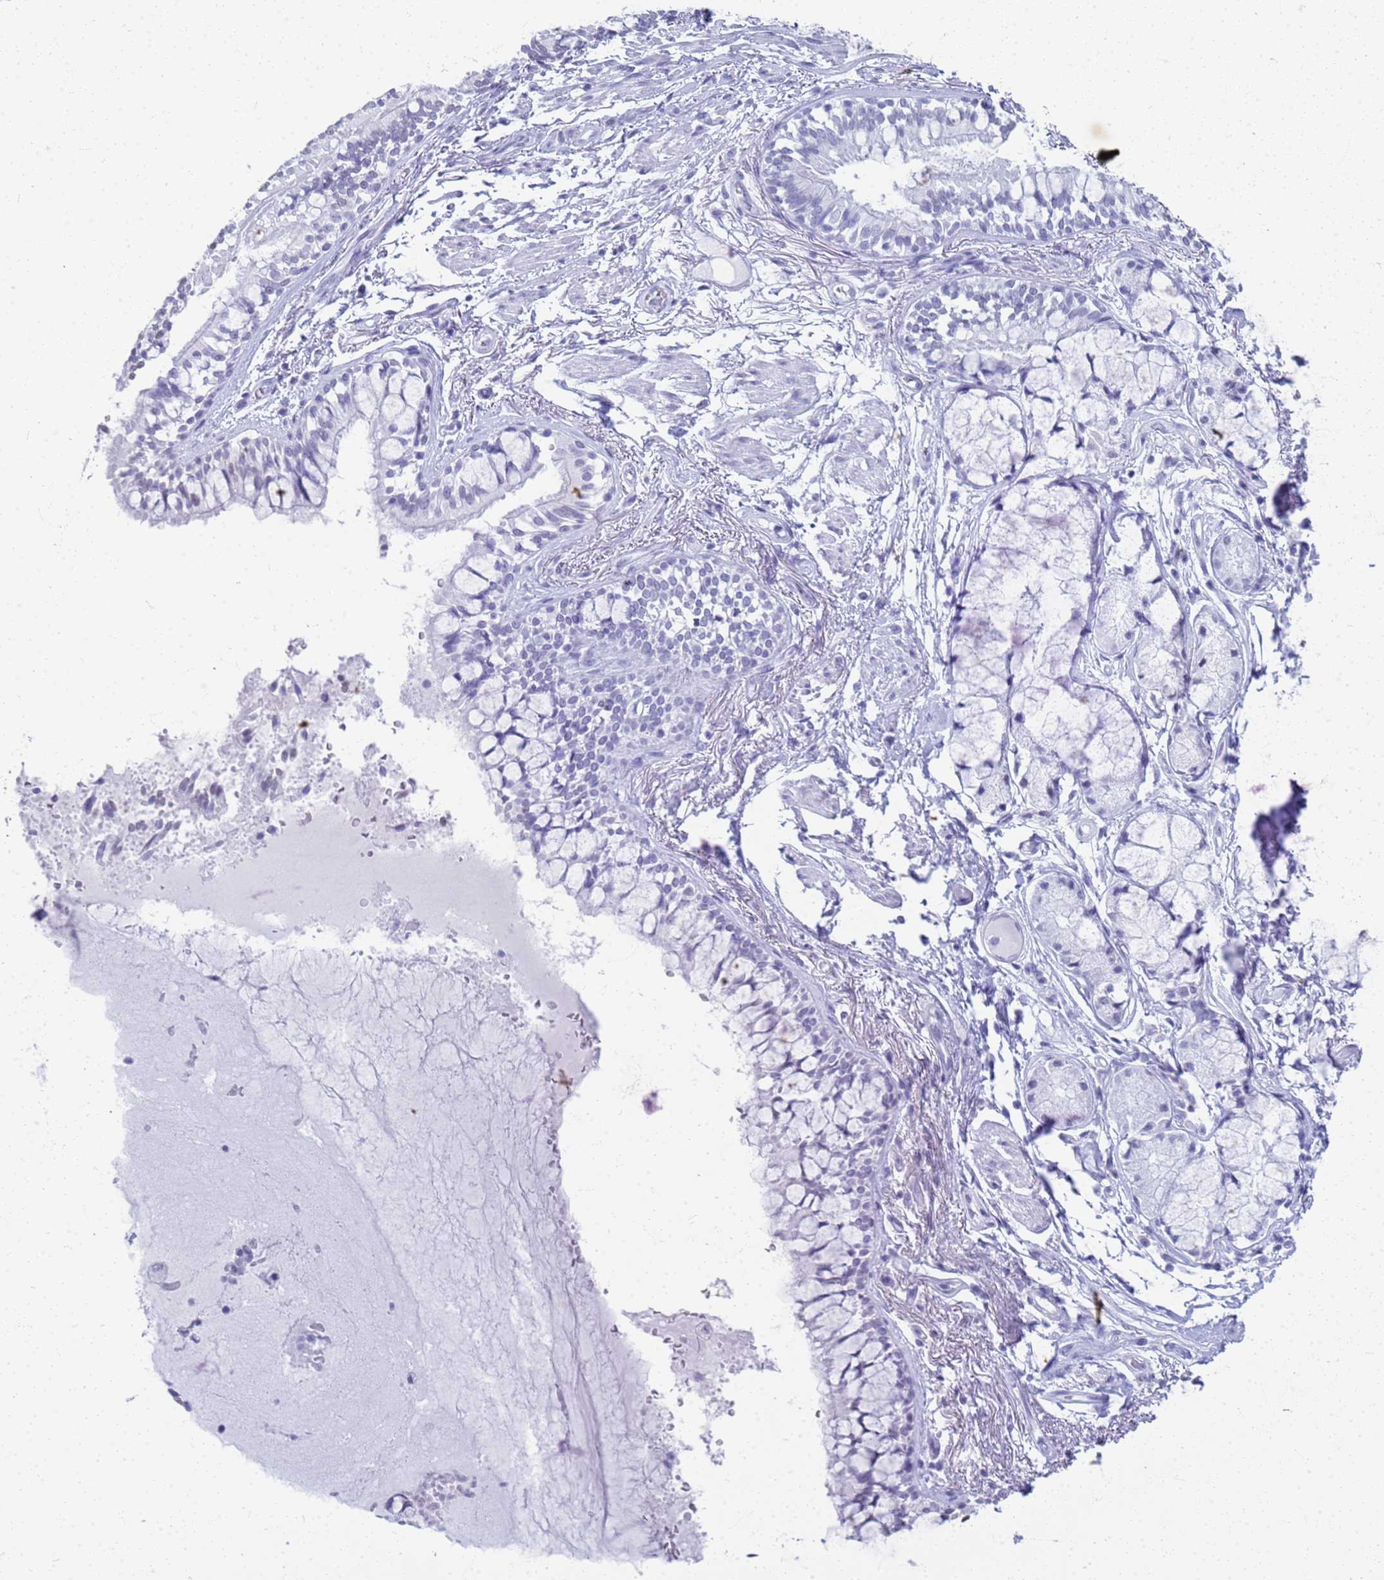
{"staining": {"intensity": "negative", "quantity": "none", "location": "none"}, "tissue": "bronchus", "cell_type": "Respiratory epithelial cells", "image_type": "normal", "snomed": [{"axis": "morphology", "description": "Normal tissue, NOS"}, {"axis": "topography", "description": "Bronchus"}], "caption": "Protein analysis of normal bronchus exhibits no significant expression in respiratory epithelial cells.", "gene": "SLC7A9", "patient": {"sex": "male", "age": 70}}